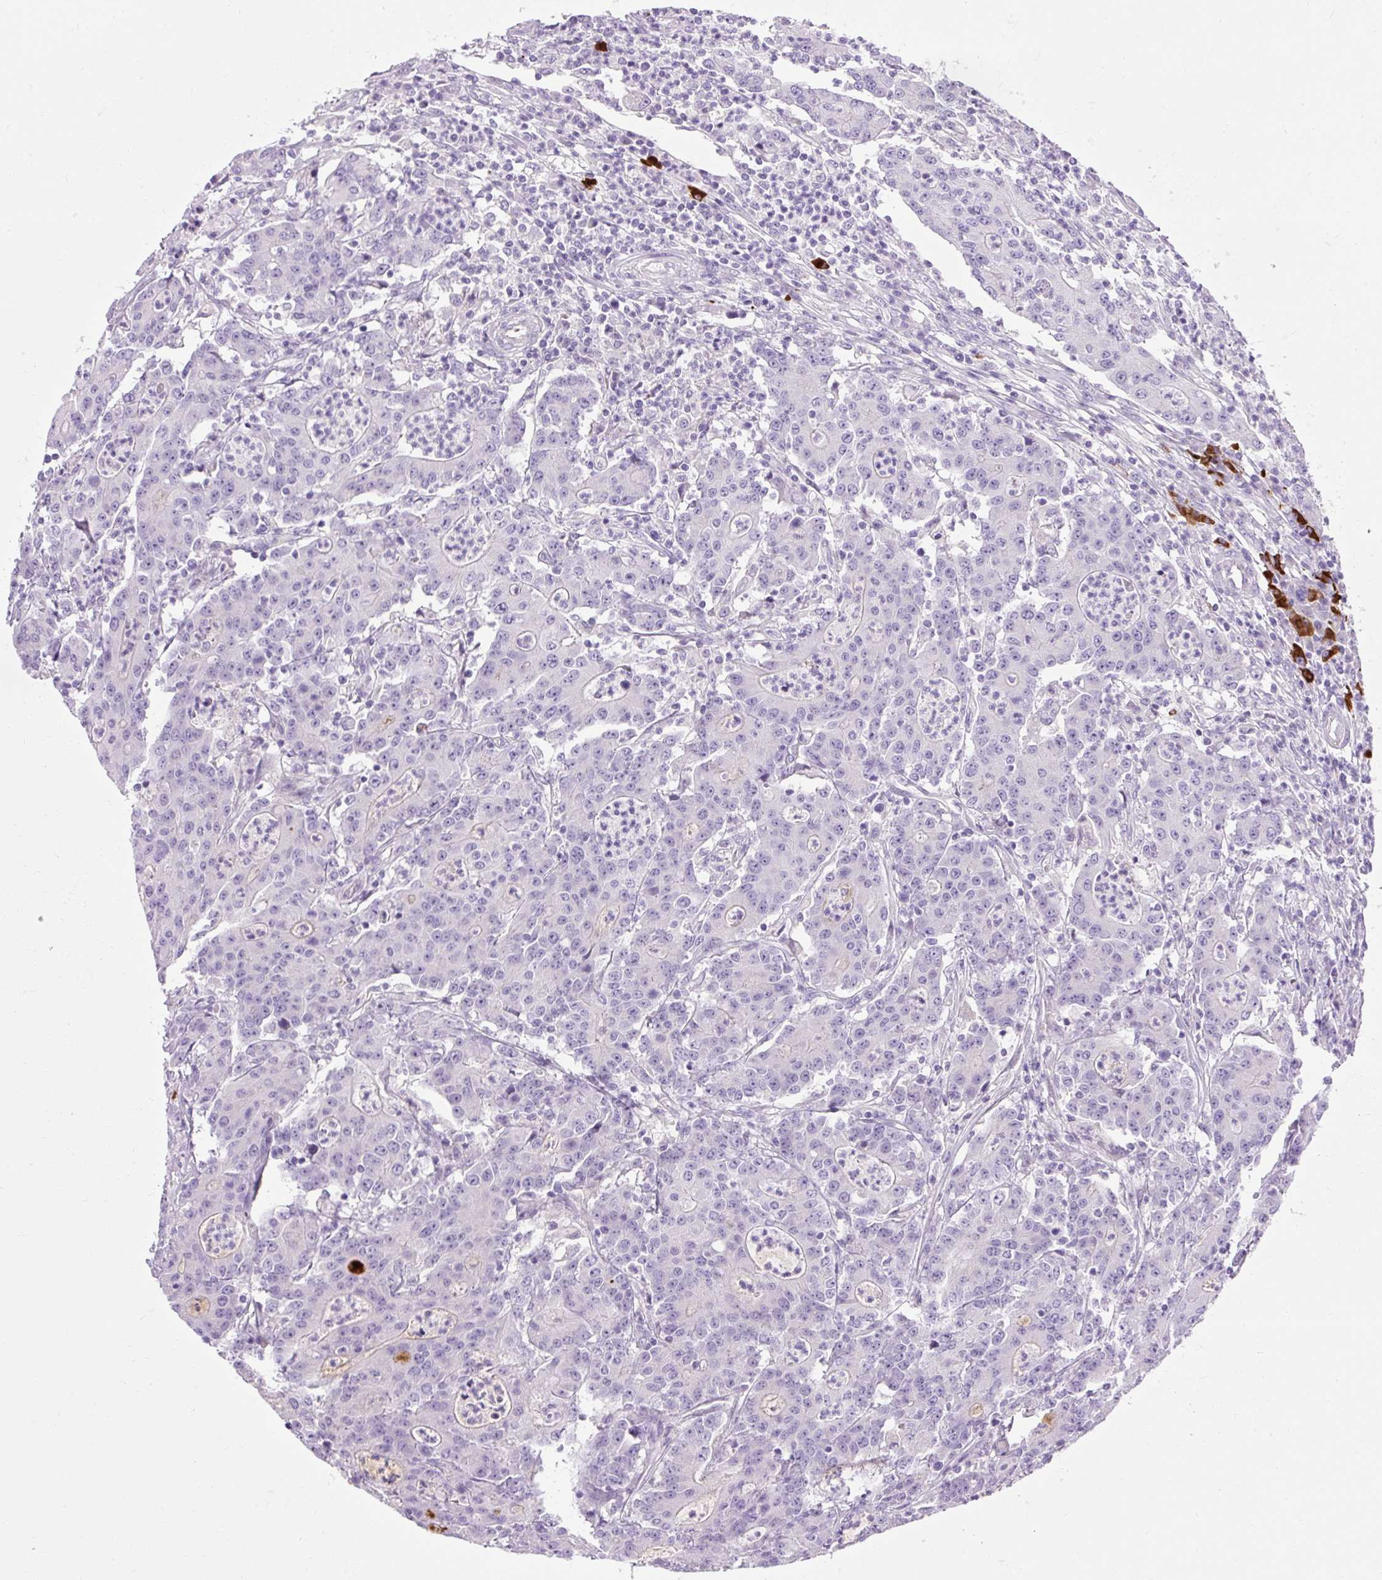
{"staining": {"intensity": "negative", "quantity": "none", "location": "none"}, "tissue": "colorectal cancer", "cell_type": "Tumor cells", "image_type": "cancer", "snomed": [{"axis": "morphology", "description": "Adenocarcinoma, NOS"}, {"axis": "topography", "description": "Colon"}], "caption": "Tumor cells show no significant expression in colorectal cancer (adenocarcinoma).", "gene": "ARRDC2", "patient": {"sex": "male", "age": 83}}